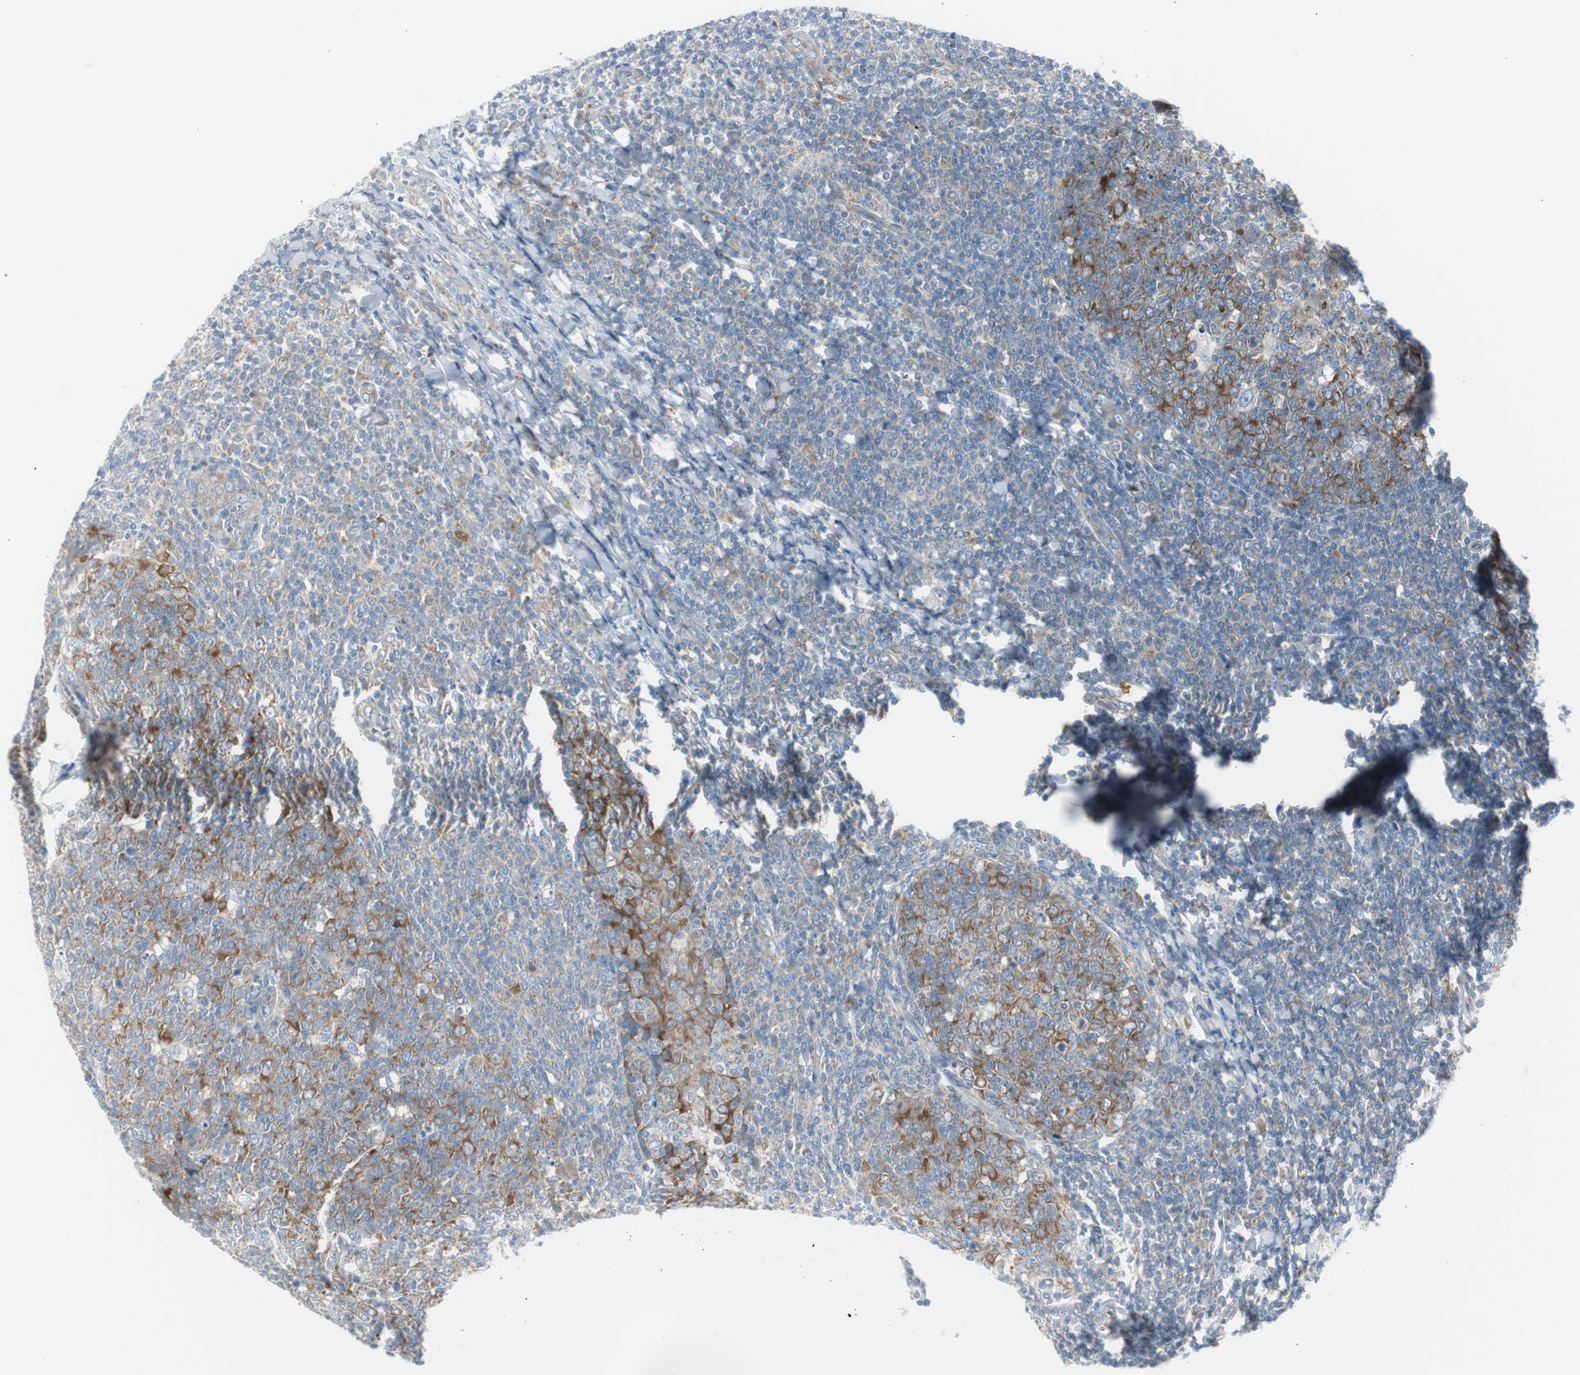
{"staining": {"intensity": "strong", "quantity": "25%-75%", "location": "cytoplasmic/membranous"}, "tissue": "tonsil", "cell_type": "Germinal center cells", "image_type": "normal", "snomed": [{"axis": "morphology", "description": "Normal tissue, NOS"}, {"axis": "topography", "description": "Tonsil"}], "caption": "A high-resolution micrograph shows IHC staining of normal tonsil, which displays strong cytoplasmic/membranous expression in about 25%-75% of germinal center cells. (DAB (3,3'-diaminobenzidine) = brown stain, brightfield microscopy at high magnification).", "gene": "RPS12", "patient": {"sex": "male", "age": 31}}